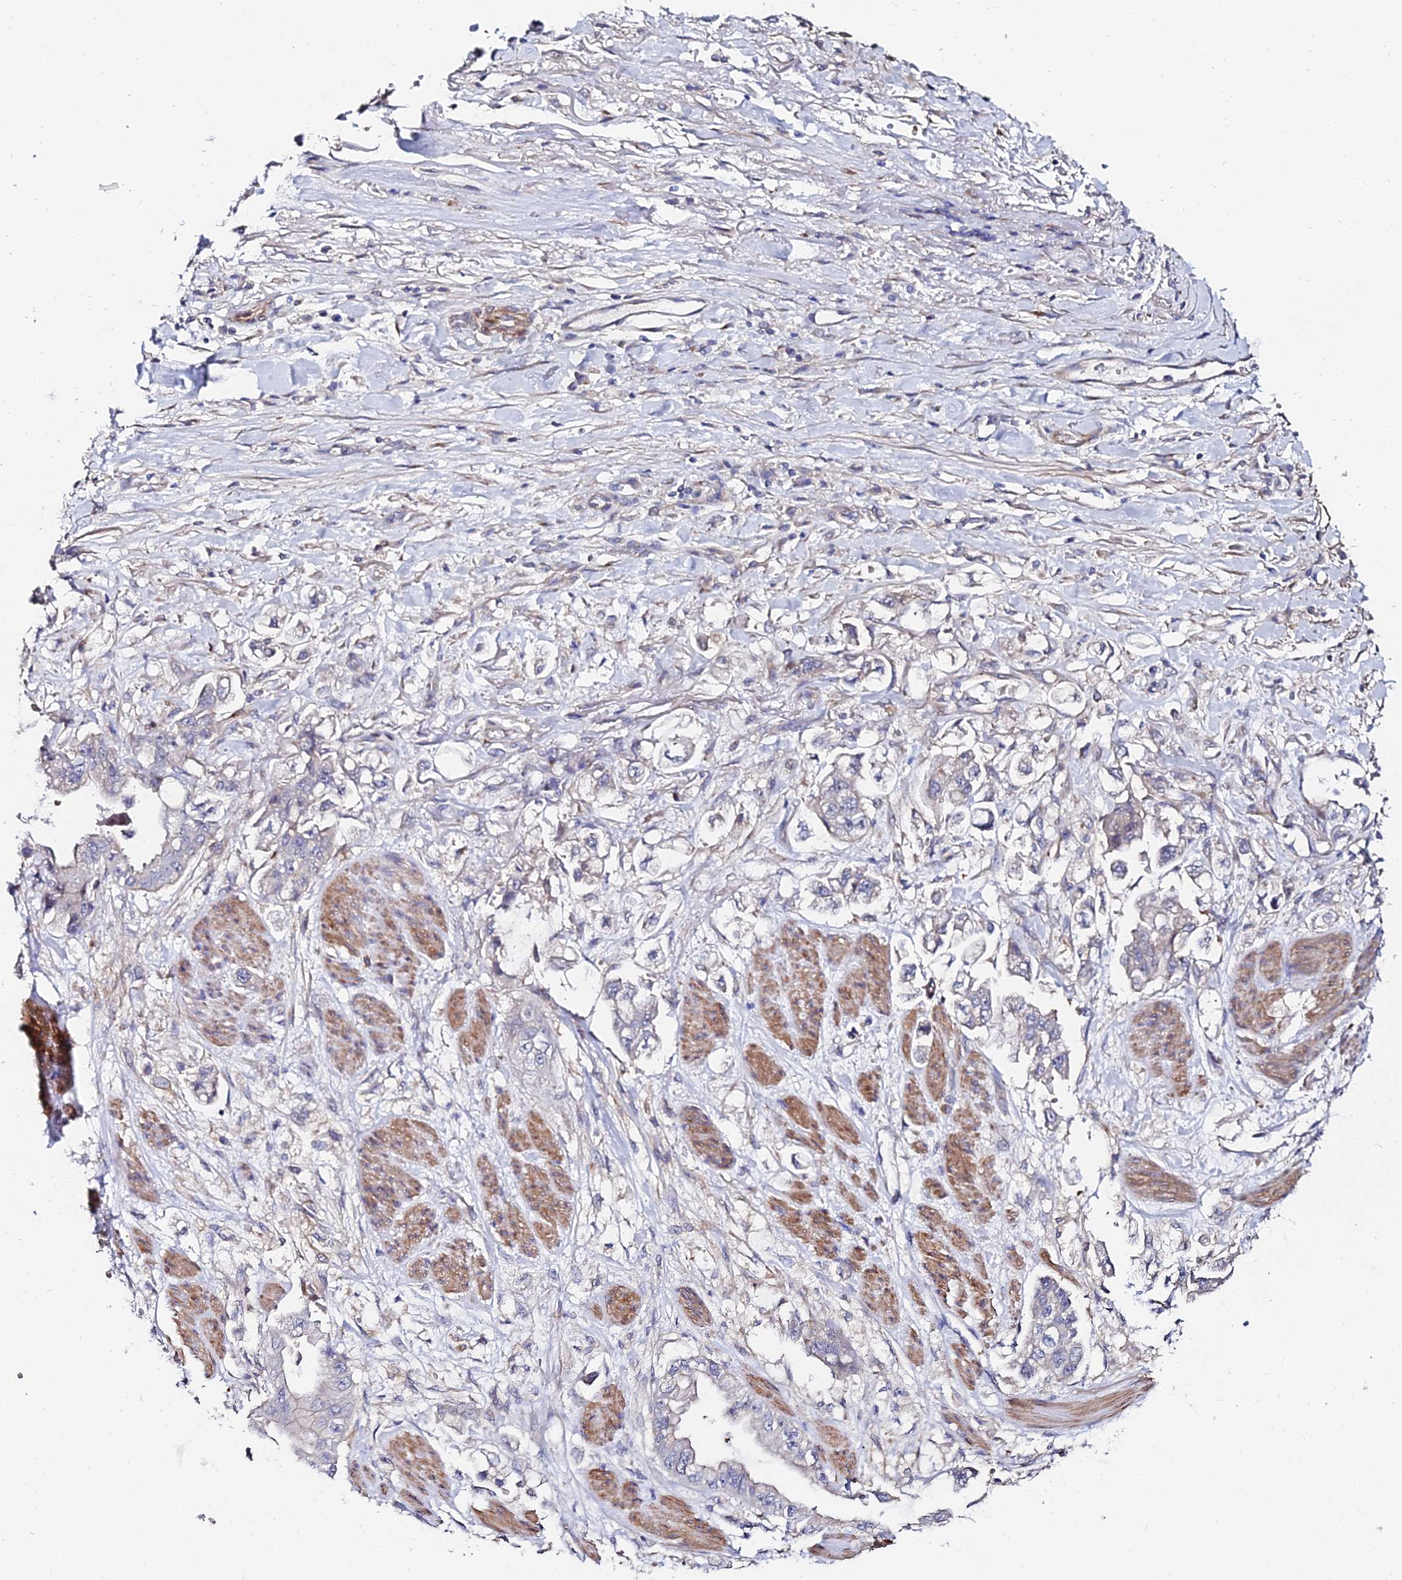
{"staining": {"intensity": "weak", "quantity": "25%-75%", "location": "cytoplasmic/membranous"}, "tissue": "stomach cancer", "cell_type": "Tumor cells", "image_type": "cancer", "snomed": [{"axis": "morphology", "description": "Adenocarcinoma, NOS"}, {"axis": "topography", "description": "Stomach"}], "caption": "Human adenocarcinoma (stomach) stained with a protein marker shows weak staining in tumor cells.", "gene": "BORCS8", "patient": {"sex": "male", "age": 62}}